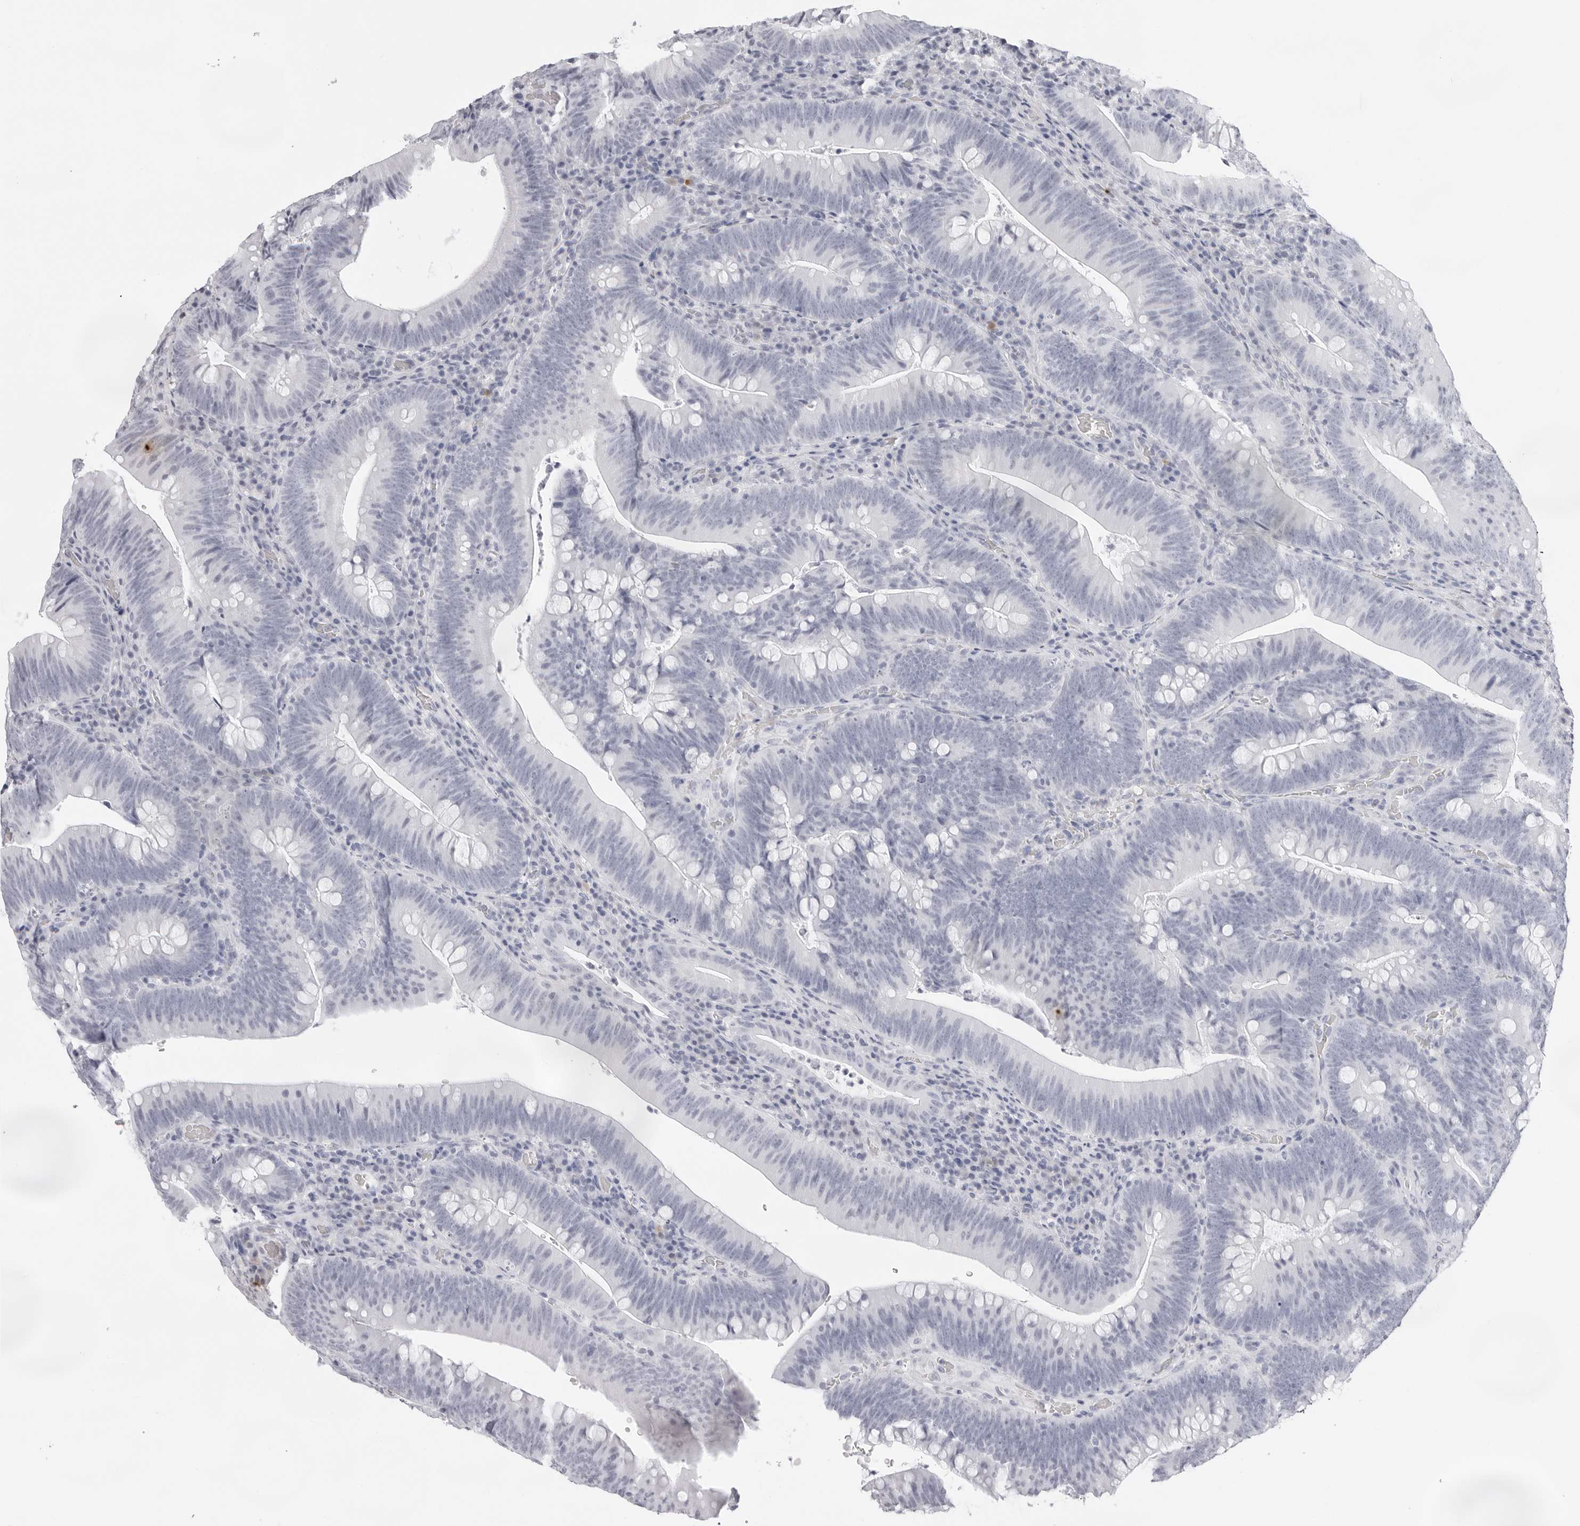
{"staining": {"intensity": "negative", "quantity": "none", "location": "none"}, "tissue": "colorectal cancer", "cell_type": "Tumor cells", "image_type": "cancer", "snomed": [{"axis": "morphology", "description": "Normal tissue, NOS"}, {"axis": "topography", "description": "Colon"}], "caption": "There is no significant positivity in tumor cells of colorectal cancer.", "gene": "CST5", "patient": {"sex": "female", "age": 82}}